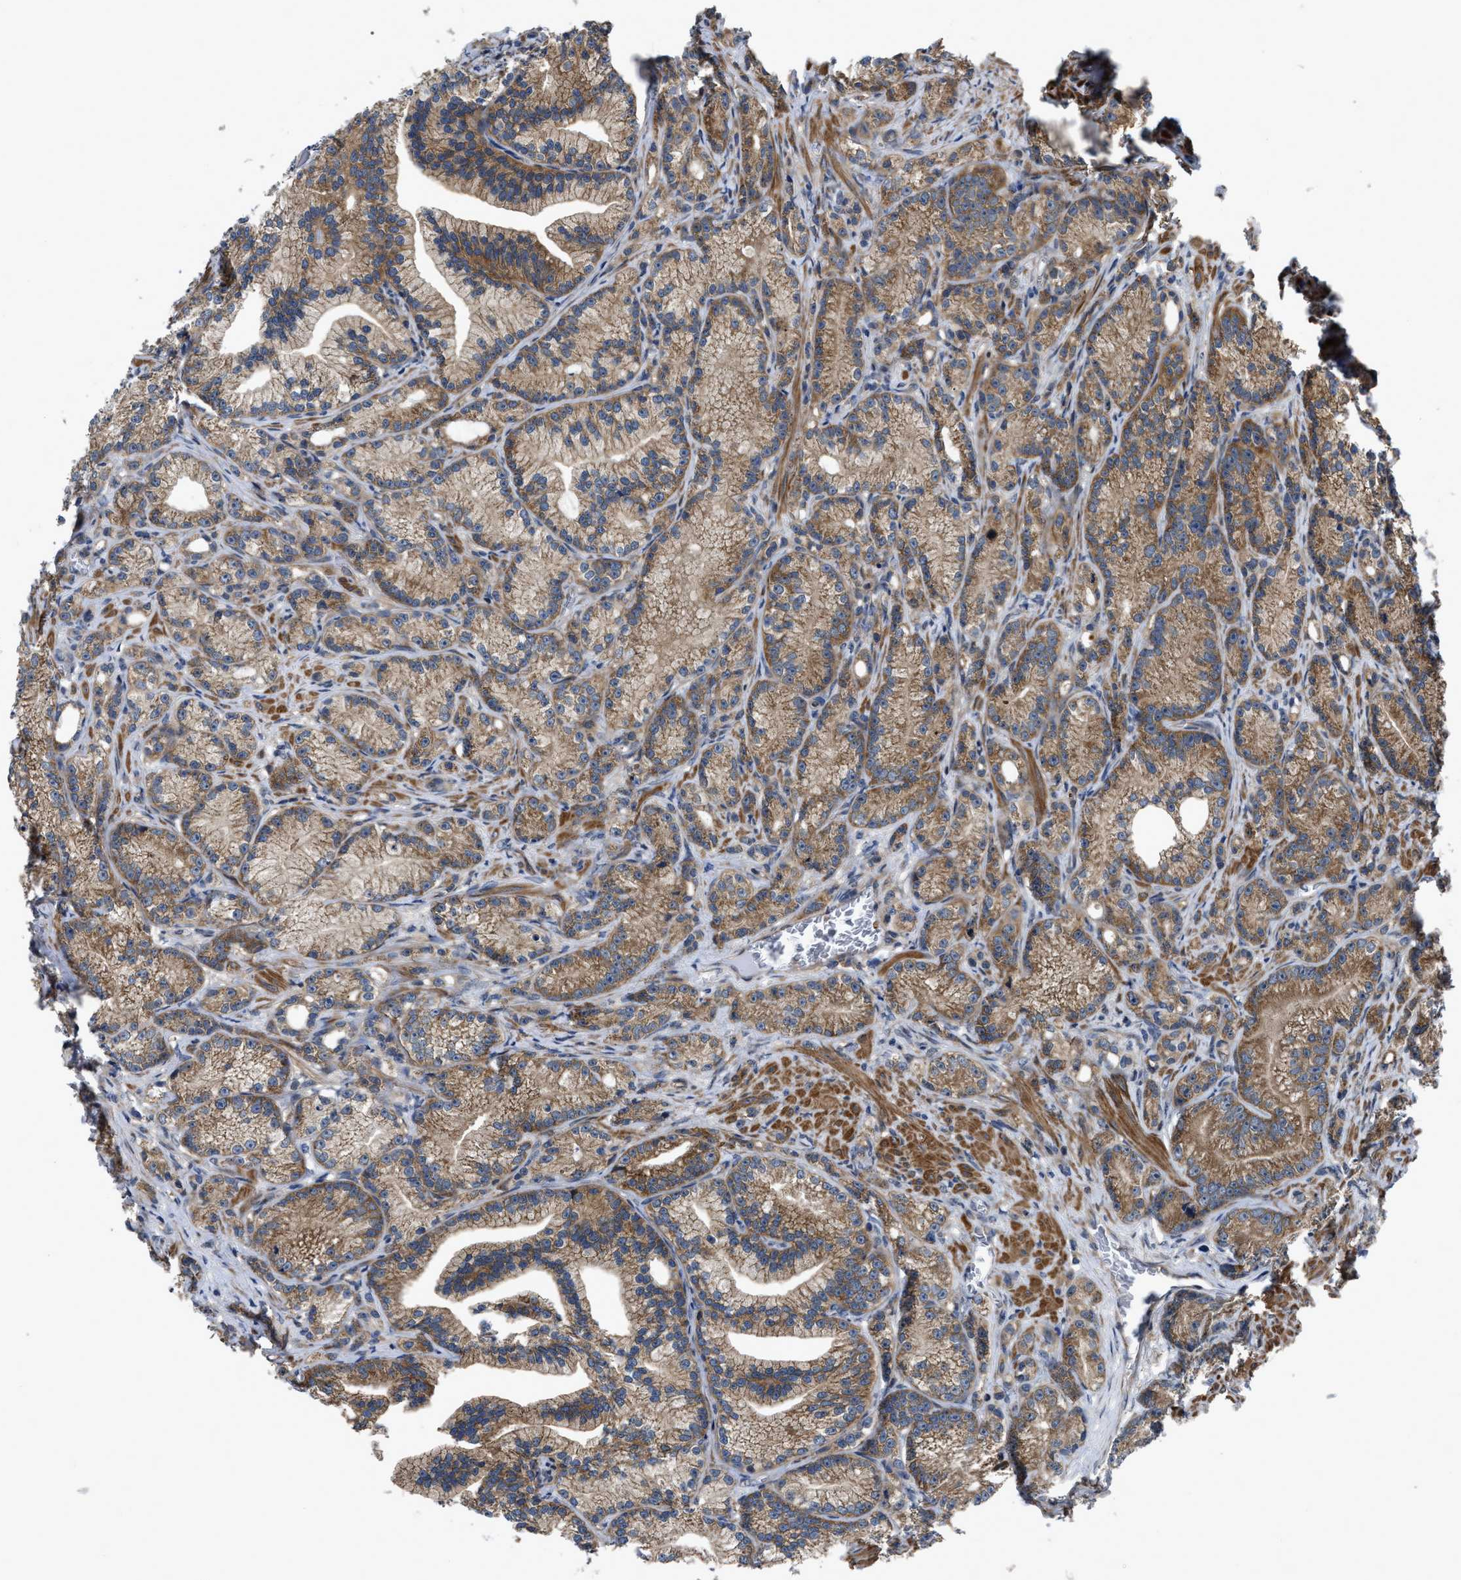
{"staining": {"intensity": "moderate", "quantity": ">75%", "location": "cytoplasmic/membranous"}, "tissue": "prostate cancer", "cell_type": "Tumor cells", "image_type": "cancer", "snomed": [{"axis": "morphology", "description": "Adenocarcinoma, Low grade"}, {"axis": "topography", "description": "Prostate"}], "caption": "Prostate cancer (low-grade adenocarcinoma) stained with DAB (3,3'-diaminobenzidine) immunohistochemistry (IHC) reveals medium levels of moderate cytoplasmic/membranous positivity in about >75% of tumor cells.", "gene": "PPWD1", "patient": {"sex": "male", "age": 89}}